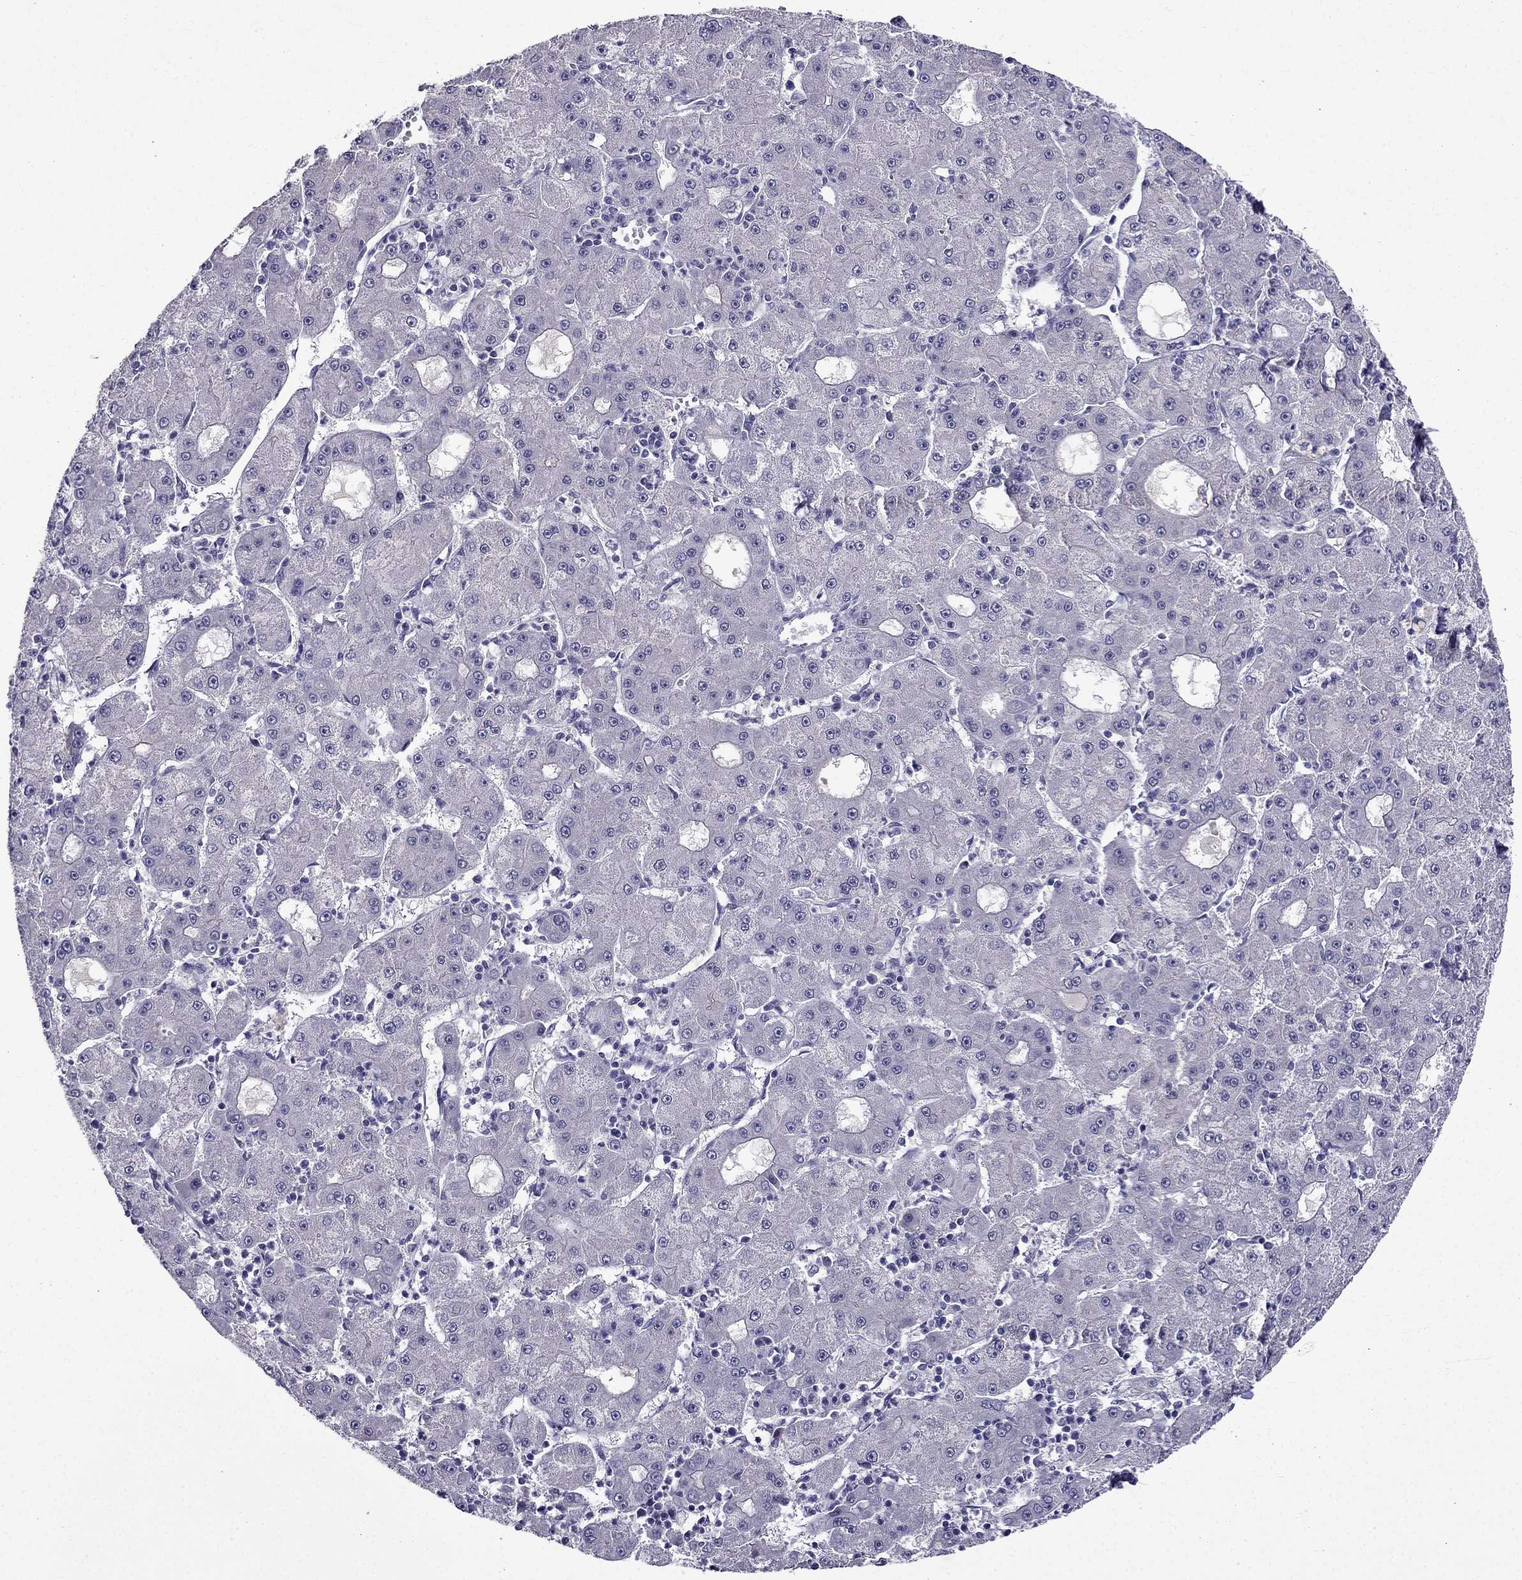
{"staining": {"intensity": "negative", "quantity": "none", "location": "none"}, "tissue": "liver cancer", "cell_type": "Tumor cells", "image_type": "cancer", "snomed": [{"axis": "morphology", "description": "Carcinoma, Hepatocellular, NOS"}, {"axis": "topography", "description": "Liver"}], "caption": "Protein analysis of liver hepatocellular carcinoma displays no significant expression in tumor cells. (DAB (3,3'-diaminobenzidine) IHC with hematoxylin counter stain).", "gene": "DUSP15", "patient": {"sex": "male", "age": 73}}